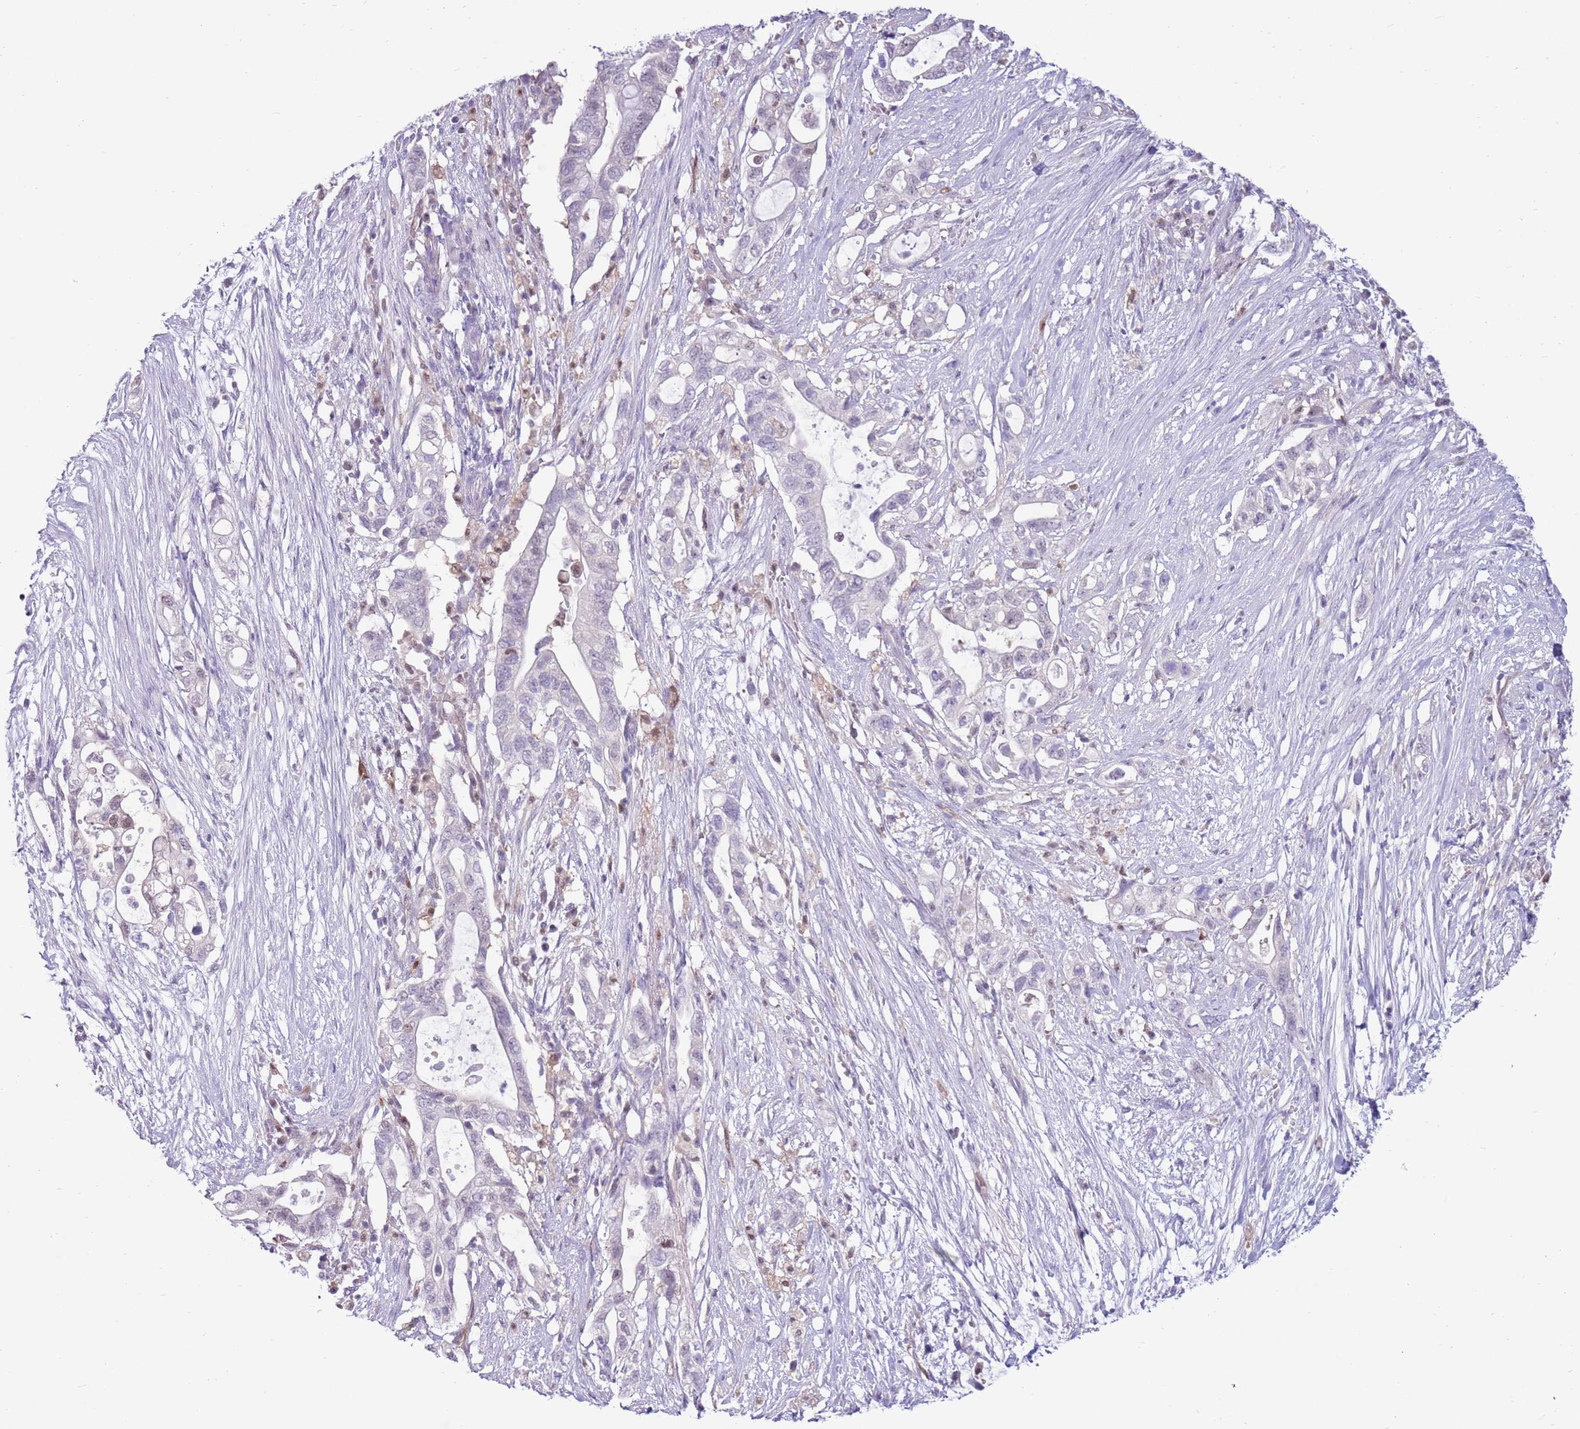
{"staining": {"intensity": "negative", "quantity": "none", "location": "none"}, "tissue": "pancreatic cancer", "cell_type": "Tumor cells", "image_type": "cancer", "snomed": [{"axis": "morphology", "description": "Adenocarcinoma, NOS"}, {"axis": "topography", "description": "Pancreas"}], "caption": "The histopathology image demonstrates no staining of tumor cells in pancreatic cancer (adenocarcinoma).", "gene": "DDI2", "patient": {"sex": "female", "age": 72}}